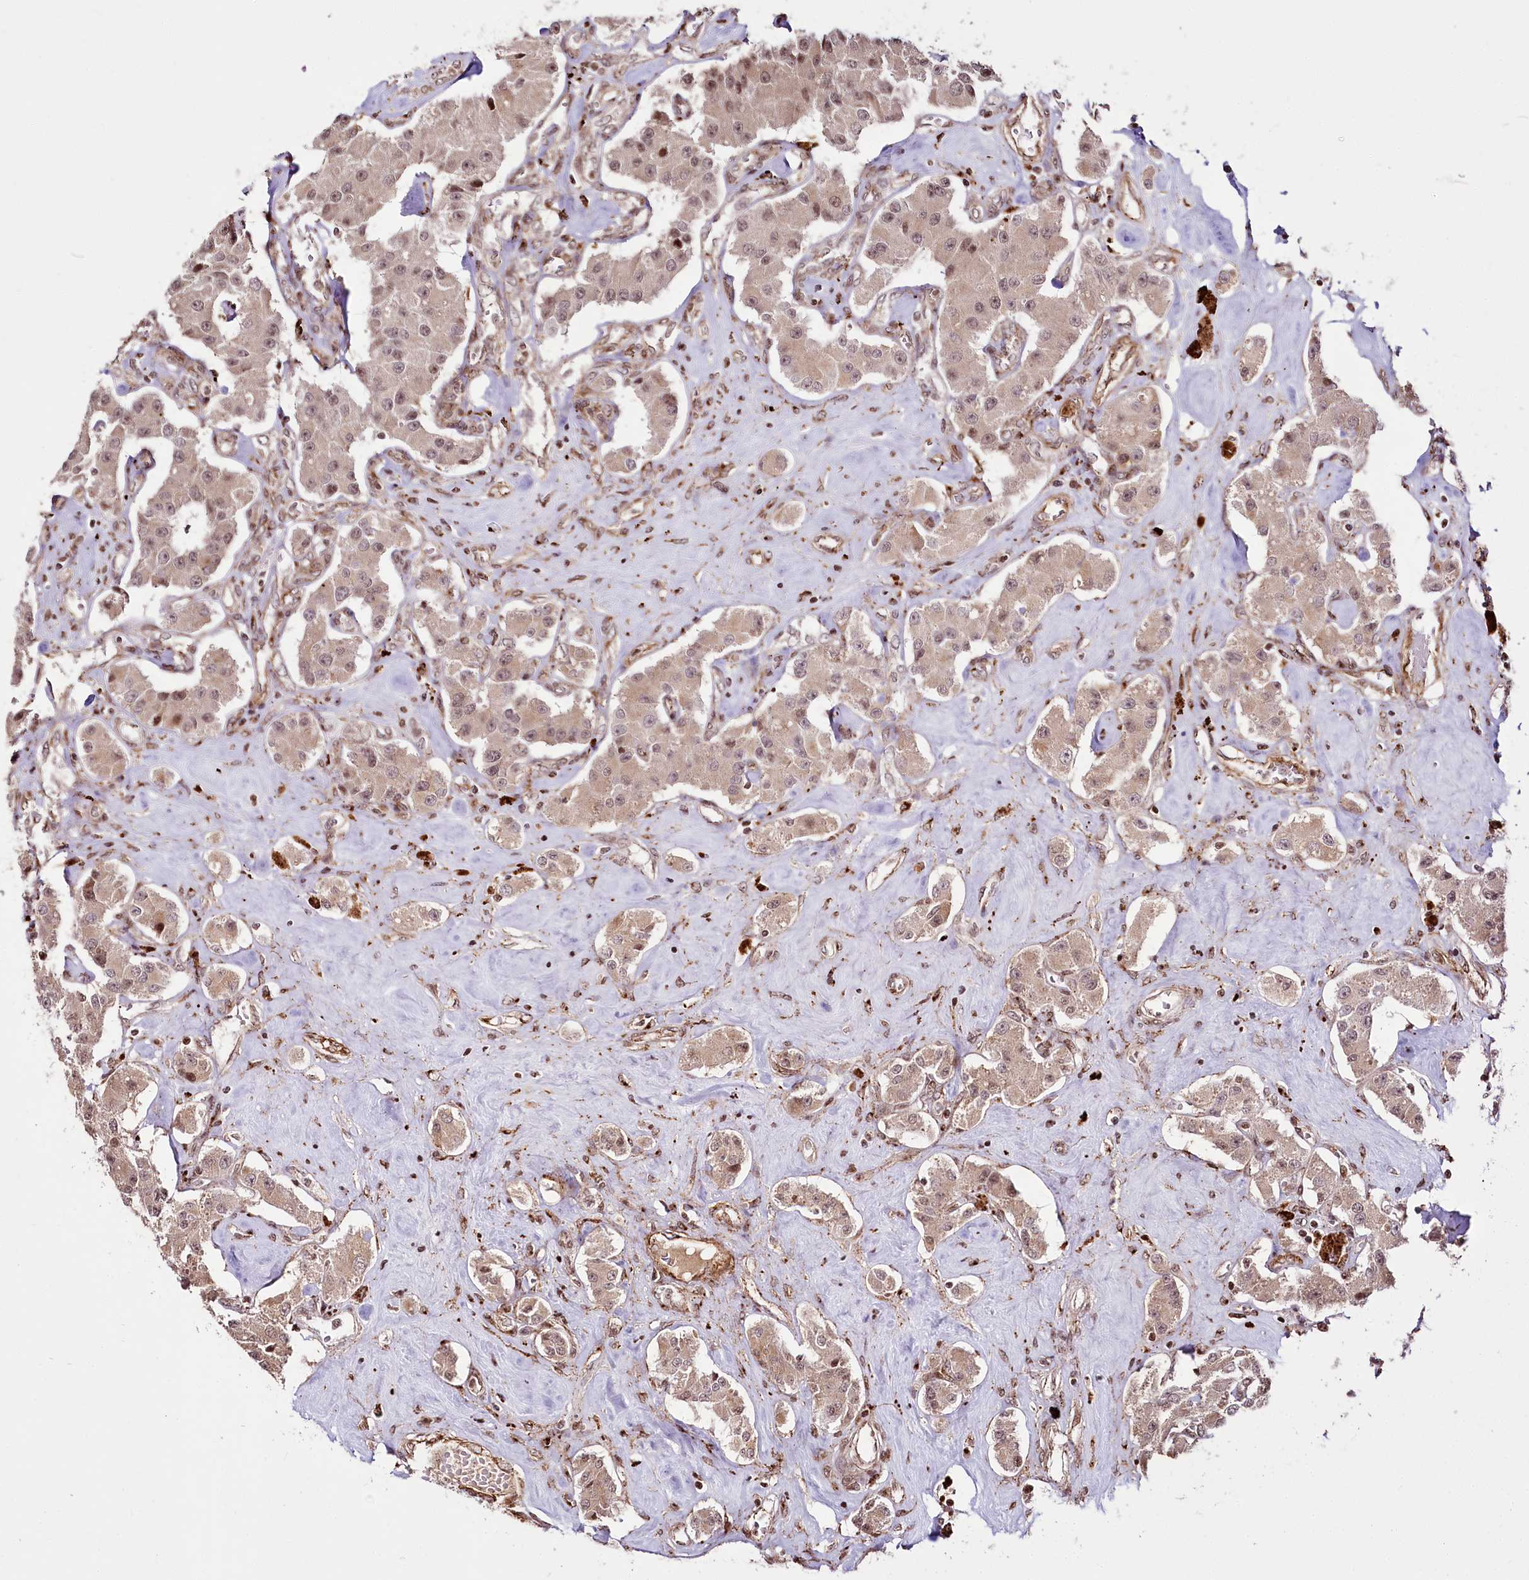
{"staining": {"intensity": "moderate", "quantity": ">75%", "location": "cytoplasmic/membranous,nuclear"}, "tissue": "carcinoid", "cell_type": "Tumor cells", "image_type": "cancer", "snomed": [{"axis": "morphology", "description": "Carcinoid, malignant, NOS"}, {"axis": "topography", "description": "Pancreas"}], "caption": "Carcinoid (malignant) was stained to show a protein in brown. There is medium levels of moderate cytoplasmic/membranous and nuclear expression in about >75% of tumor cells. The protein of interest is stained brown, and the nuclei are stained in blue (DAB IHC with brightfield microscopy, high magnification).", "gene": "HOXC8", "patient": {"sex": "male", "age": 41}}